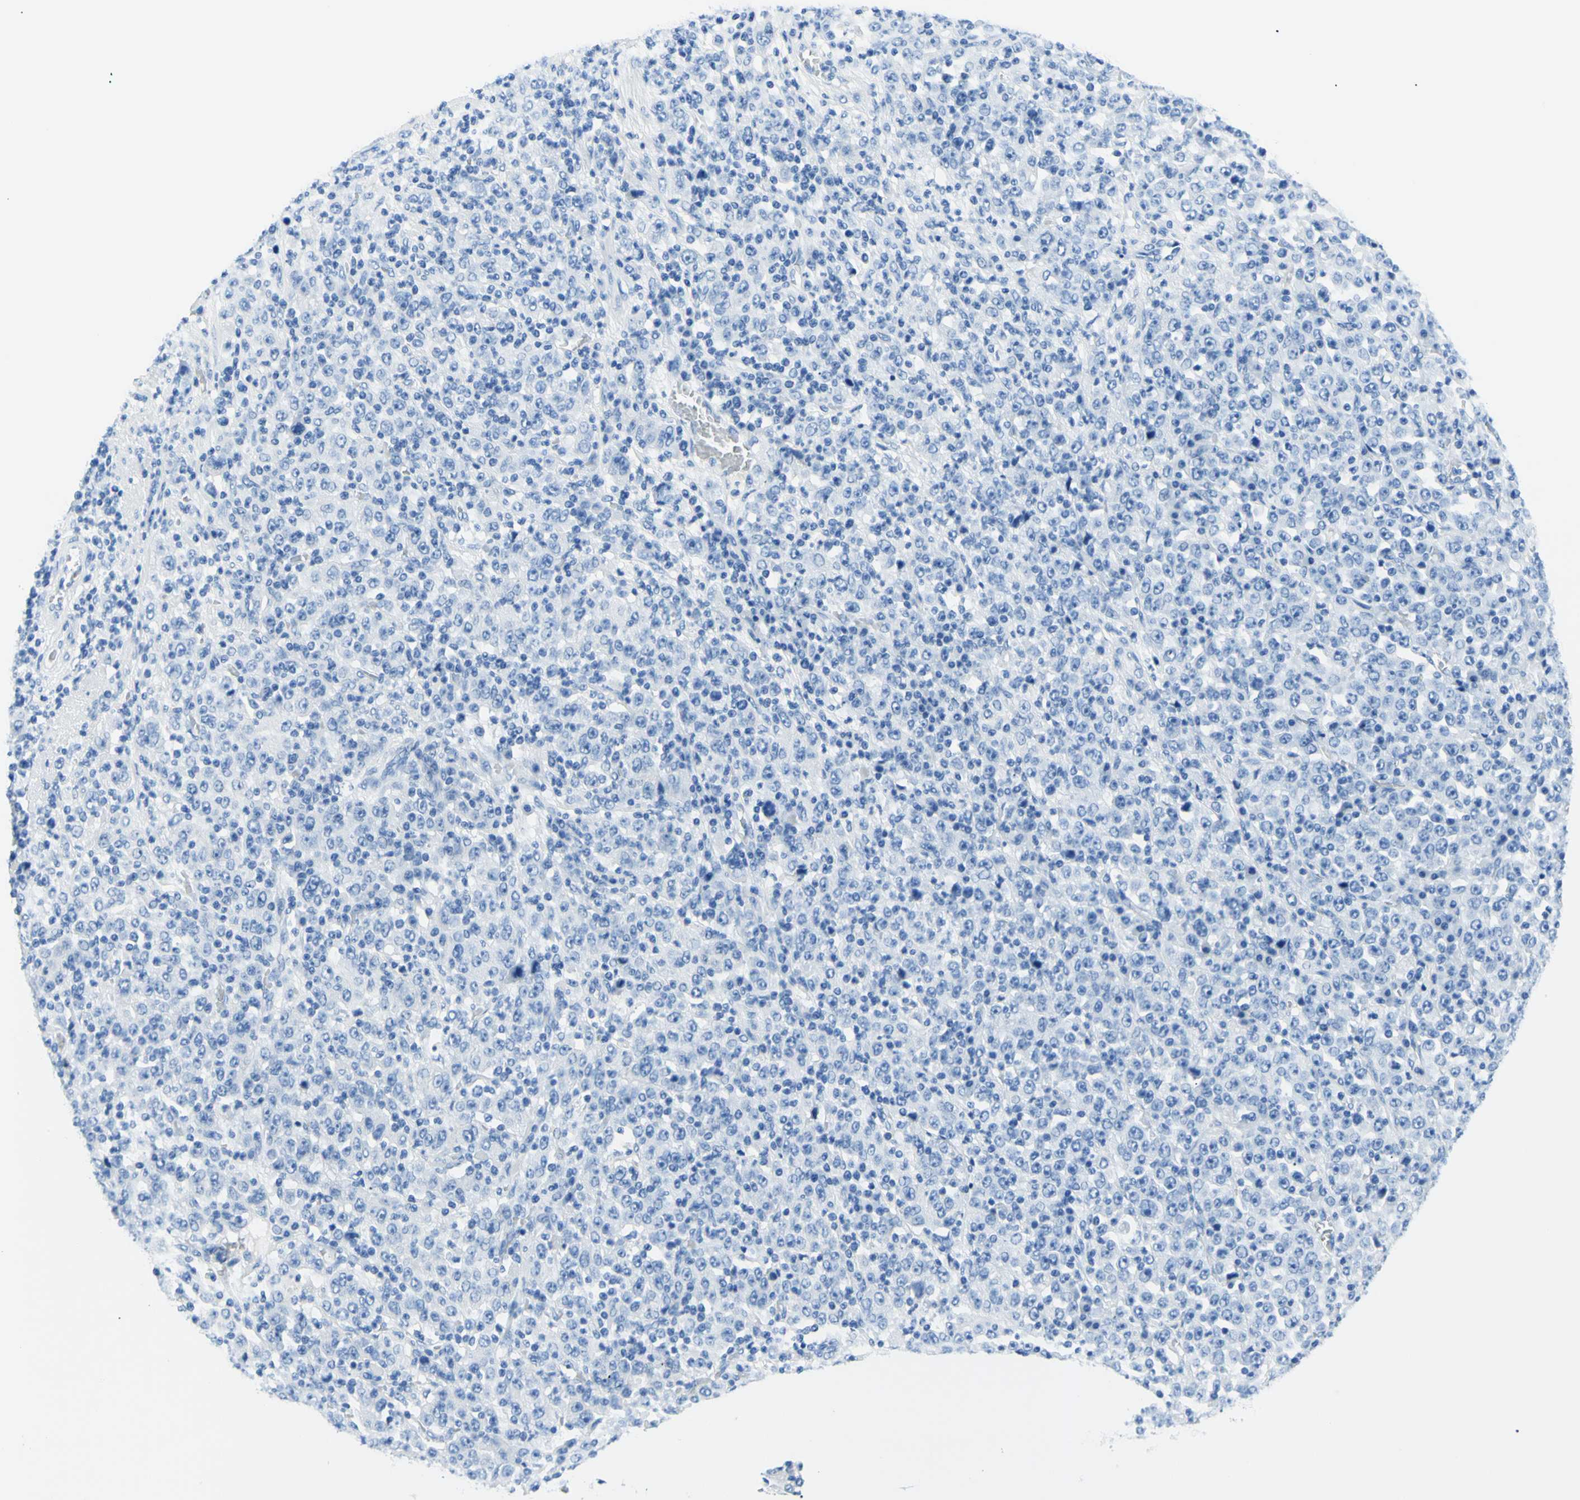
{"staining": {"intensity": "negative", "quantity": "none", "location": "none"}, "tissue": "stomach cancer", "cell_type": "Tumor cells", "image_type": "cancer", "snomed": [{"axis": "morphology", "description": "Normal tissue, NOS"}, {"axis": "morphology", "description": "Adenocarcinoma, NOS"}, {"axis": "topography", "description": "Stomach, upper"}, {"axis": "topography", "description": "Stomach"}], "caption": "Tumor cells show no significant positivity in stomach cancer (adenocarcinoma).", "gene": "MYH2", "patient": {"sex": "male", "age": 59}}